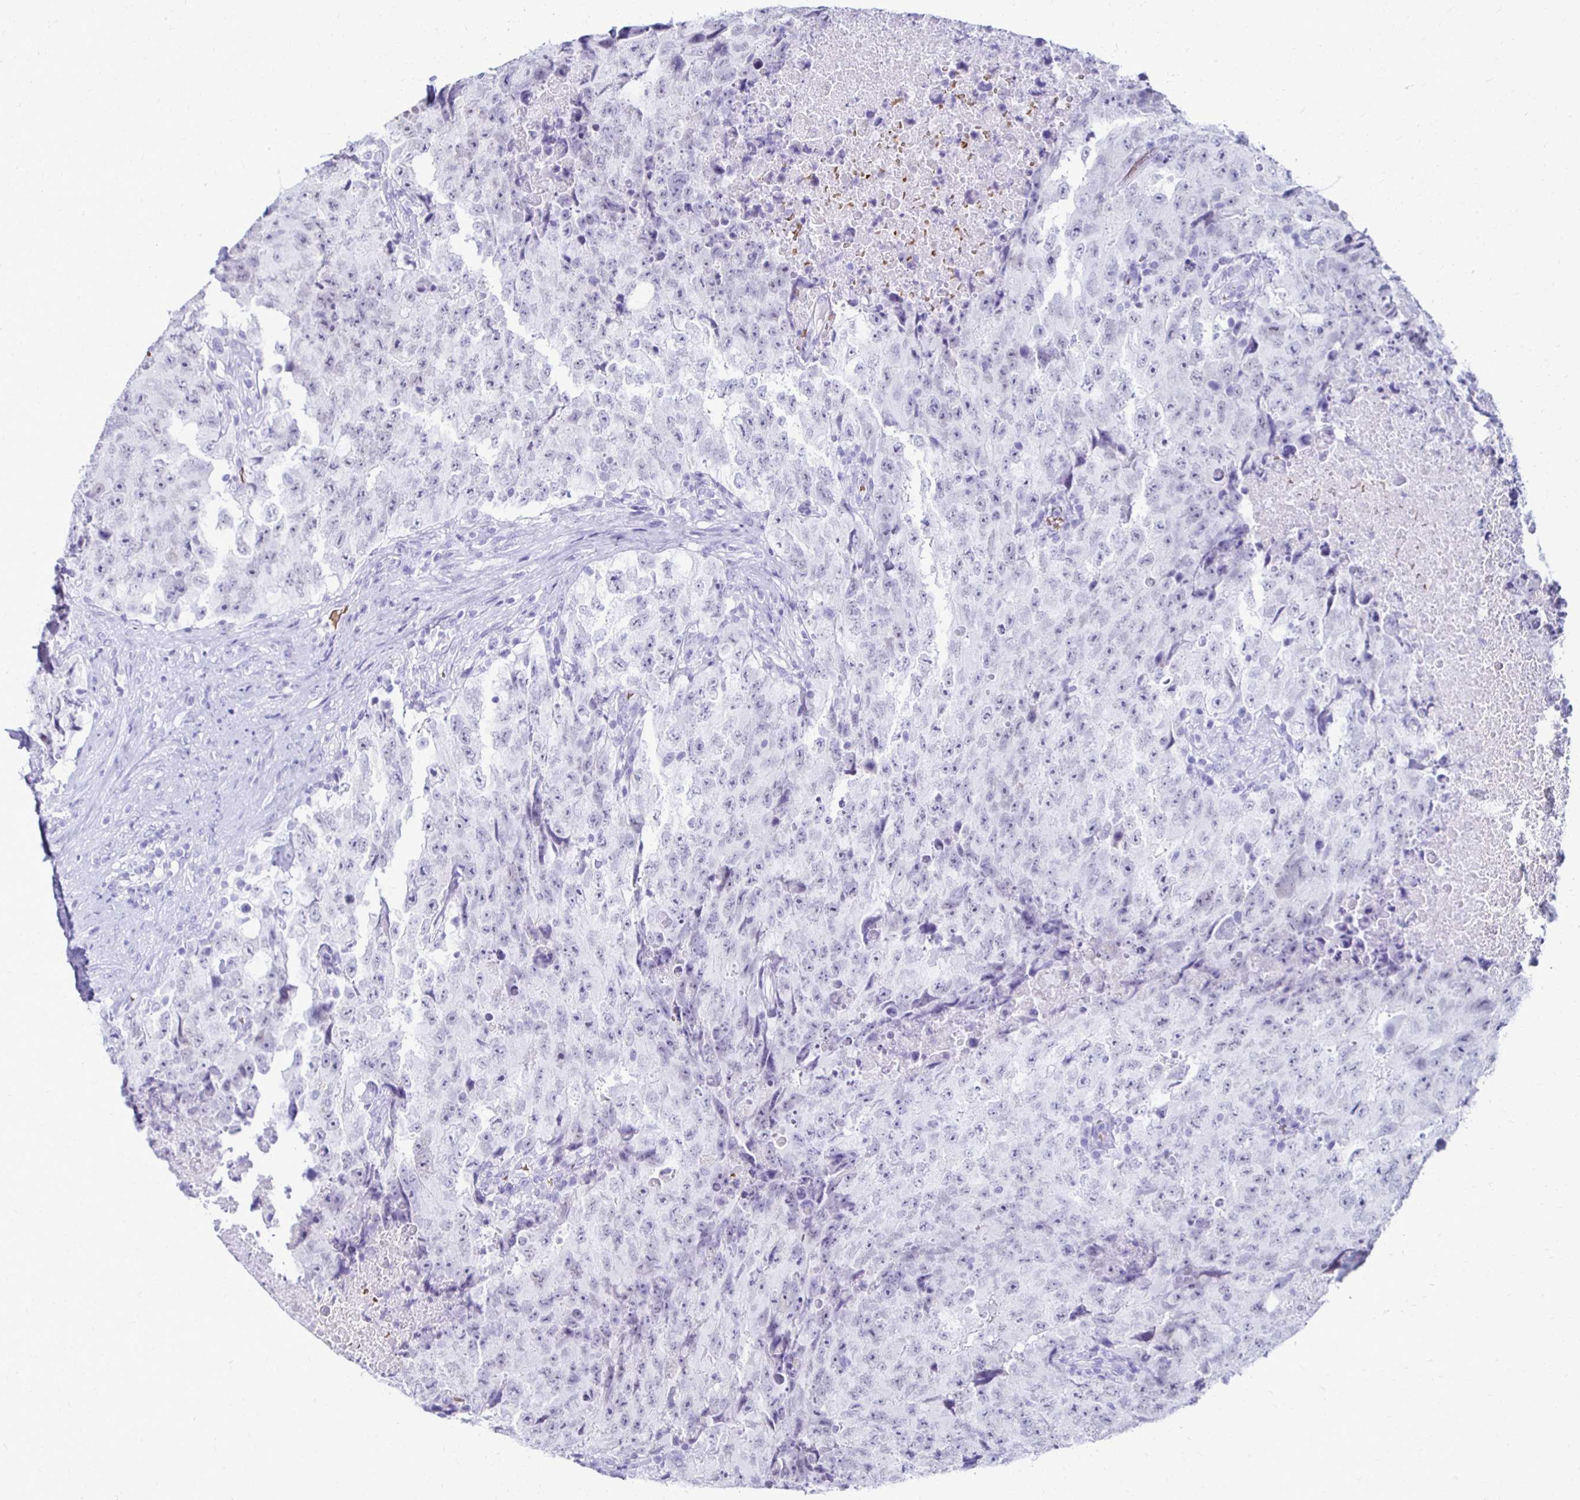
{"staining": {"intensity": "negative", "quantity": "none", "location": "none"}, "tissue": "testis cancer", "cell_type": "Tumor cells", "image_type": "cancer", "snomed": [{"axis": "morphology", "description": "Carcinoma, Embryonal, NOS"}, {"axis": "topography", "description": "Testis"}], "caption": "Immunohistochemistry image of neoplastic tissue: human embryonal carcinoma (testis) stained with DAB (3,3'-diaminobenzidine) exhibits no significant protein positivity in tumor cells.", "gene": "RHBDL3", "patient": {"sex": "male", "age": 24}}